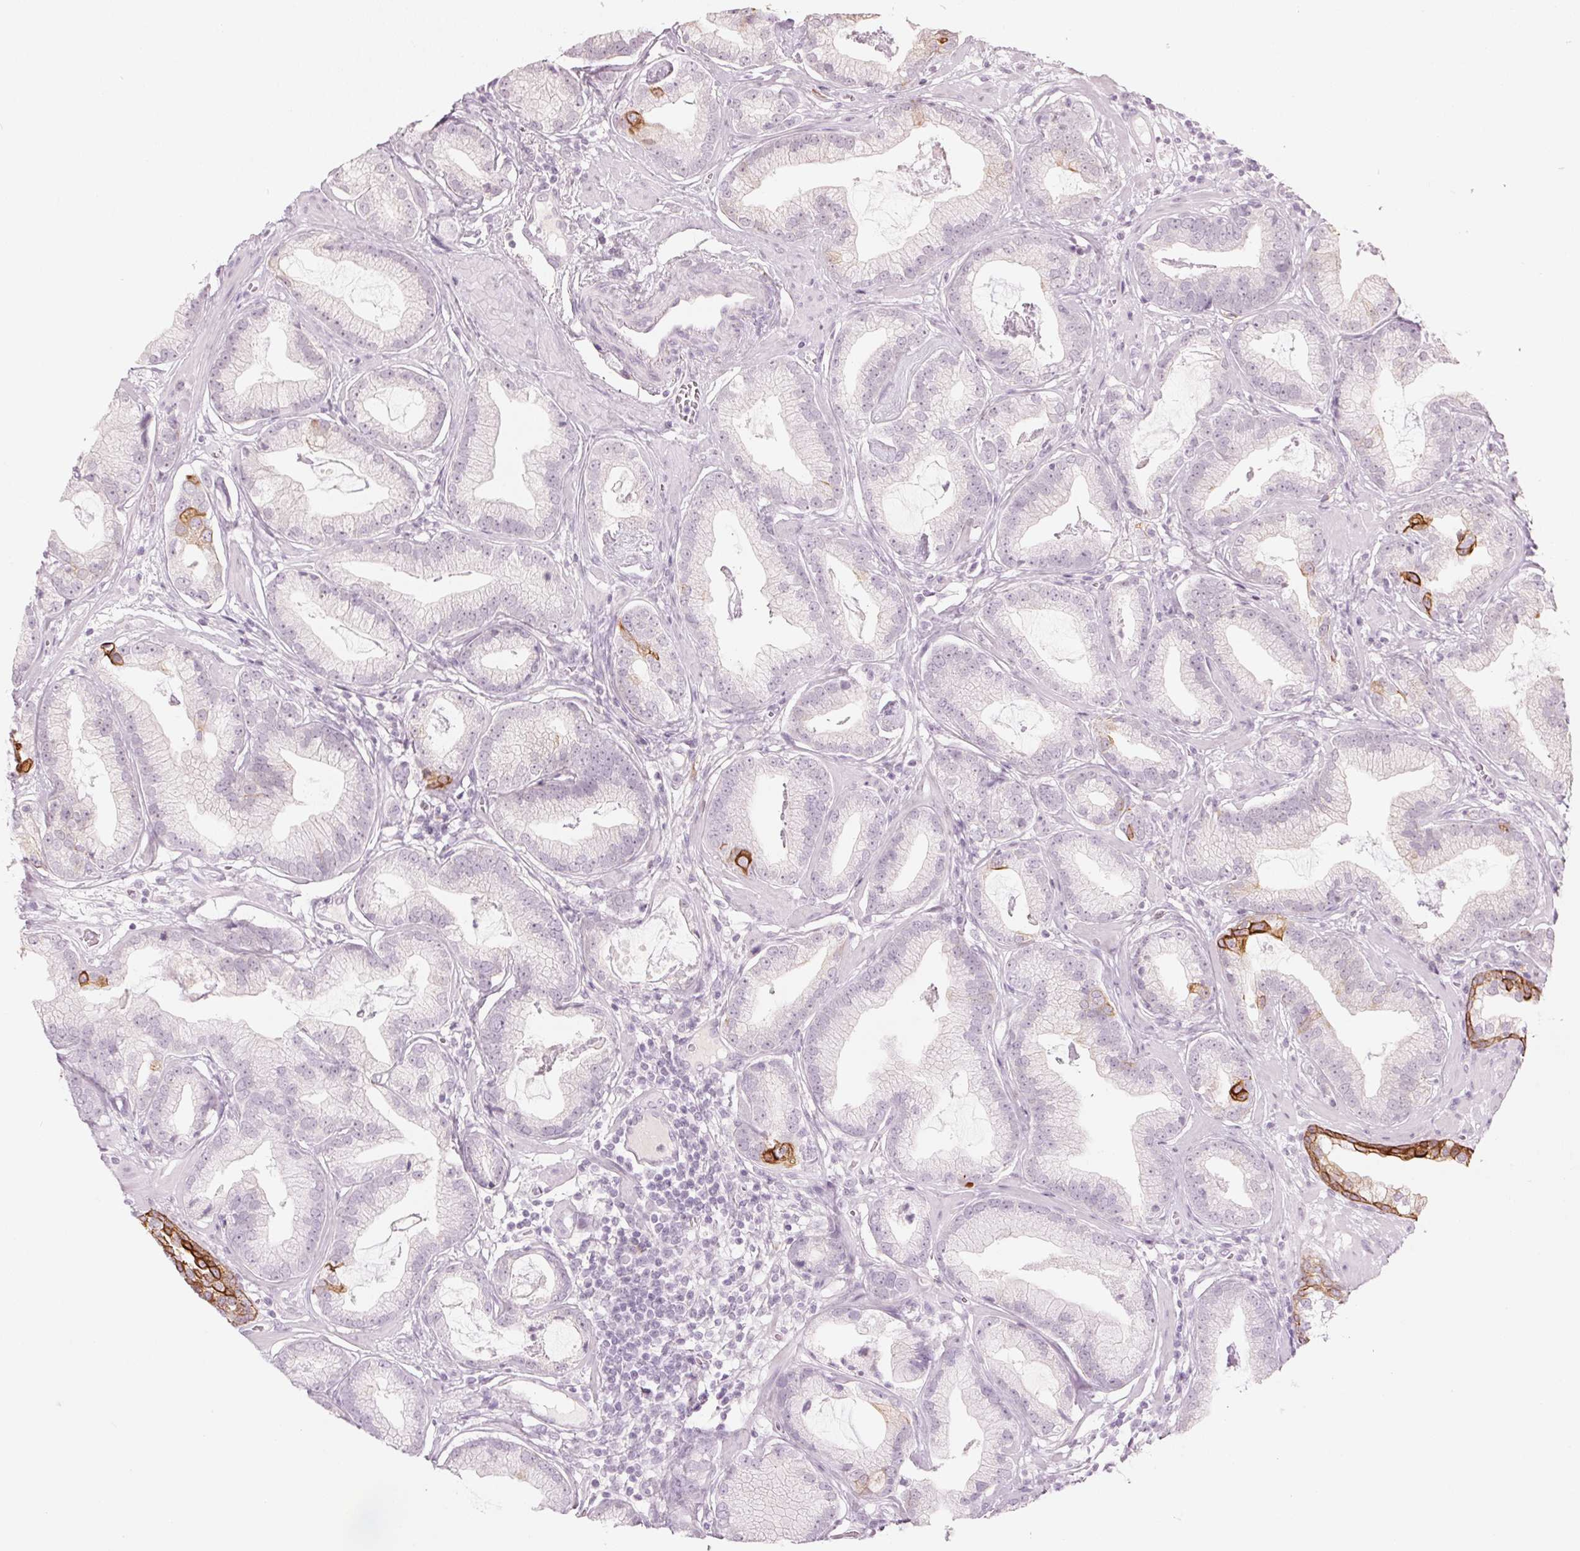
{"staining": {"intensity": "strong", "quantity": "<25%", "location": "cytoplasmic/membranous"}, "tissue": "prostate cancer", "cell_type": "Tumor cells", "image_type": "cancer", "snomed": [{"axis": "morphology", "description": "Adenocarcinoma, Low grade"}, {"axis": "topography", "description": "Prostate"}], "caption": "This micrograph displays IHC staining of human prostate cancer (adenocarcinoma (low-grade)), with medium strong cytoplasmic/membranous expression in about <25% of tumor cells.", "gene": "SCTR", "patient": {"sex": "male", "age": 62}}